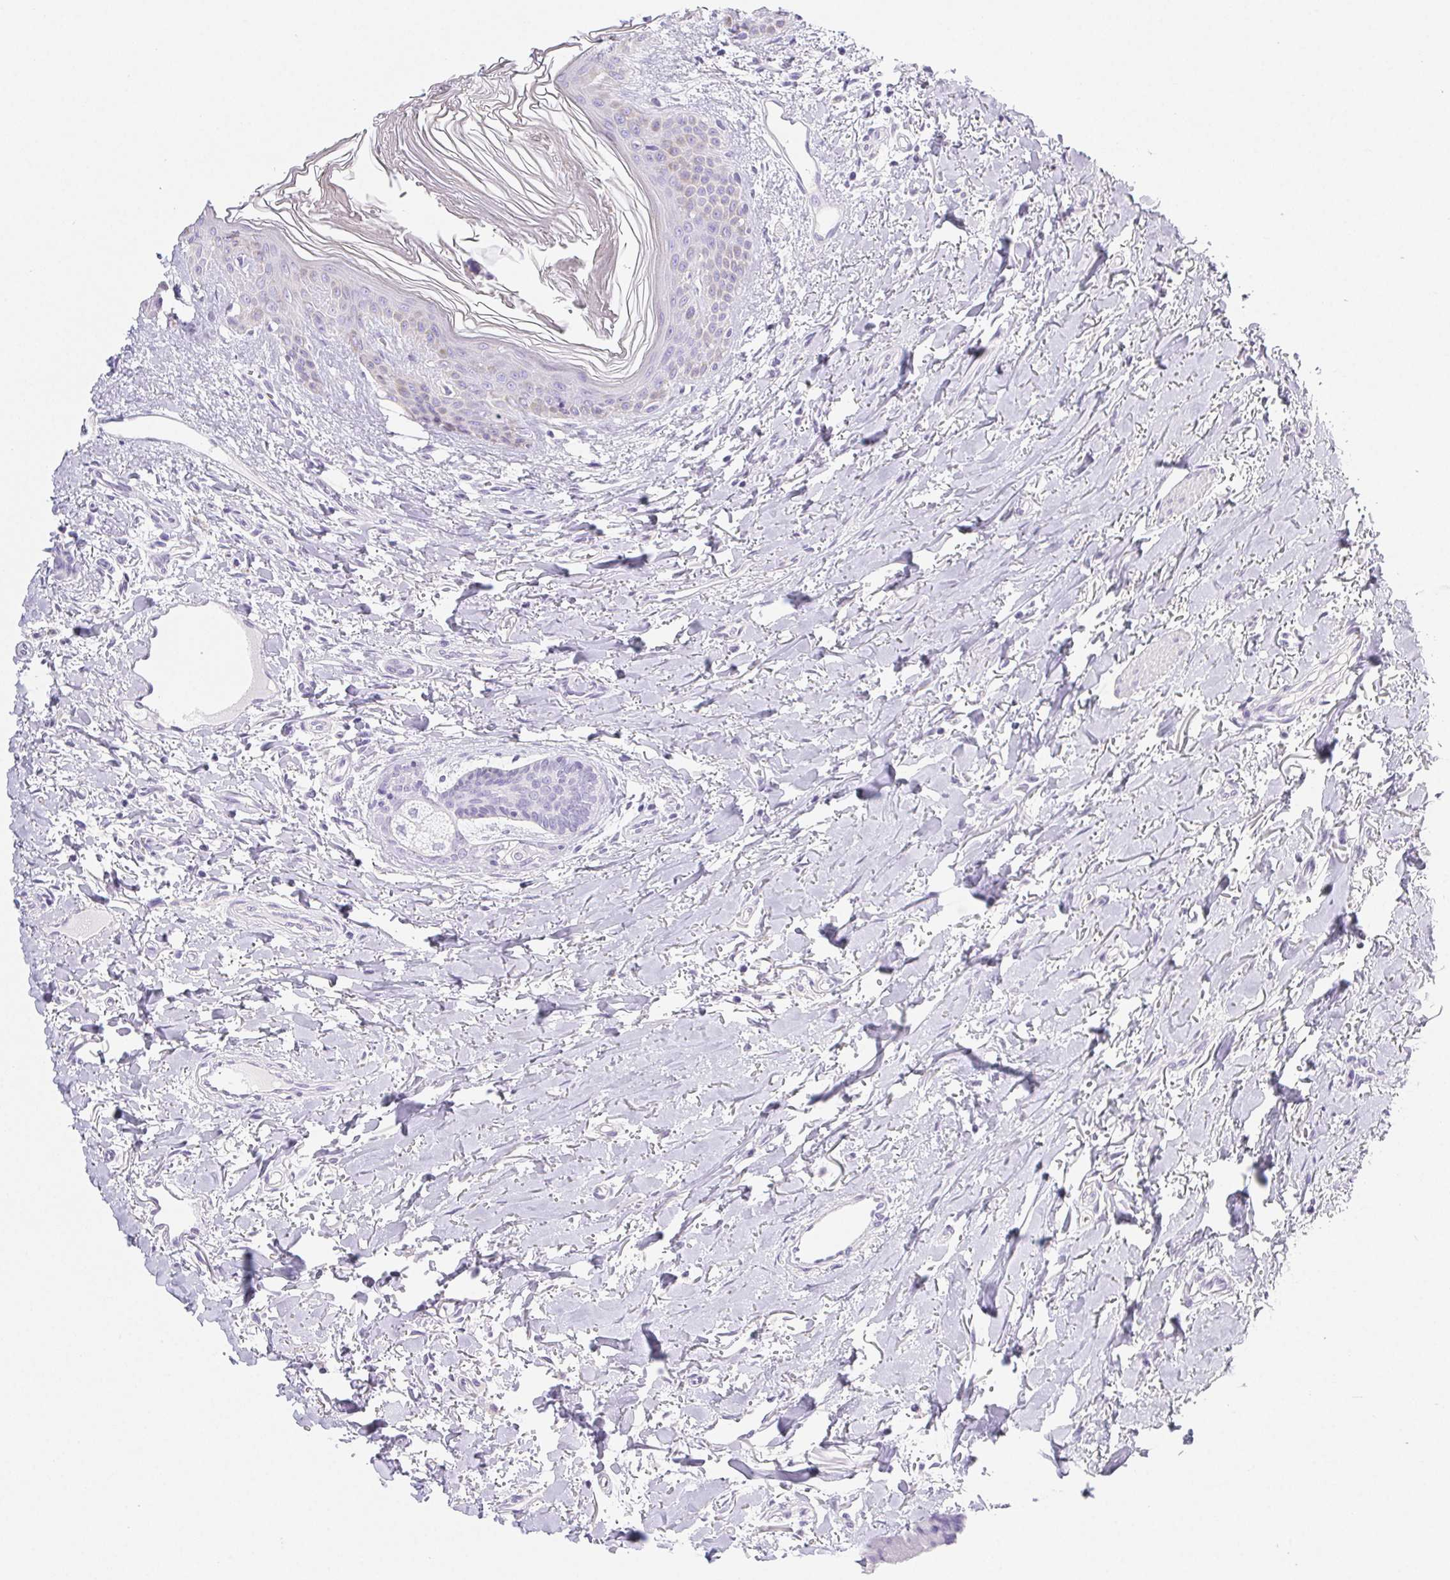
{"staining": {"intensity": "negative", "quantity": "none", "location": "none"}, "tissue": "breast cancer", "cell_type": "Tumor cells", "image_type": "cancer", "snomed": [{"axis": "morphology", "description": "Duct carcinoma"}, {"axis": "topography", "description": "Breast"}], "caption": "DAB (3,3'-diaminobenzidine) immunohistochemical staining of human breast cancer displays no significant staining in tumor cells.", "gene": "PNLIP", "patient": {"sex": "female", "age": 38}}